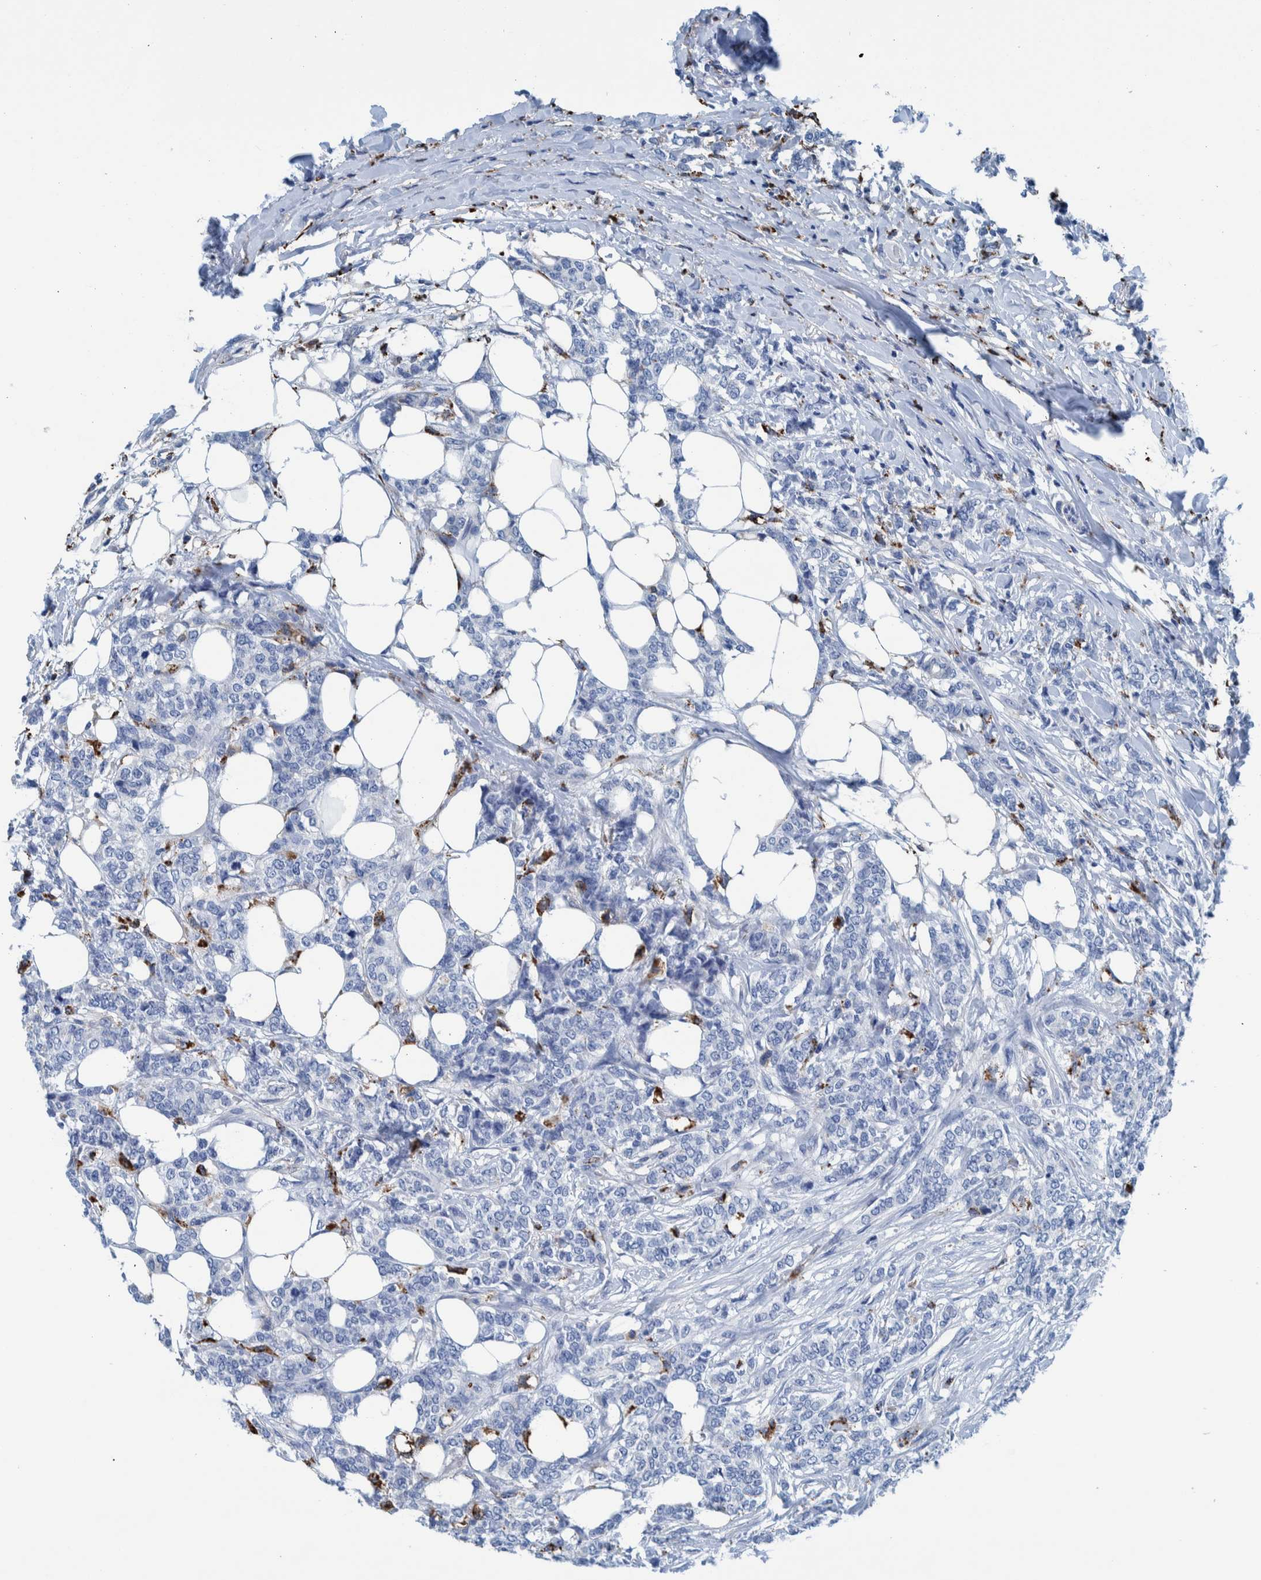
{"staining": {"intensity": "negative", "quantity": "none", "location": "none"}, "tissue": "breast cancer", "cell_type": "Tumor cells", "image_type": "cancer", "snomed": [{"axis": "morphology", "description": "Lobular carcinoma"}, {"axis": "topography", "description": "Skin"}, {"axis": "topography", "description": "Breast"}], "caption": "High magnification brightfield microscopy of breast lobular carcinoma stained with DAB (3,3'-diaminobenzidine) (brown) and counterstained with hematoxylin (blue): tumor cells show no significant expression. The staining is performed using DAB brown chromogen with nuclei counter-stained in using hematoxylin.", "gene": "IDO1", "patient": {"sex": "female", "age": 46}}